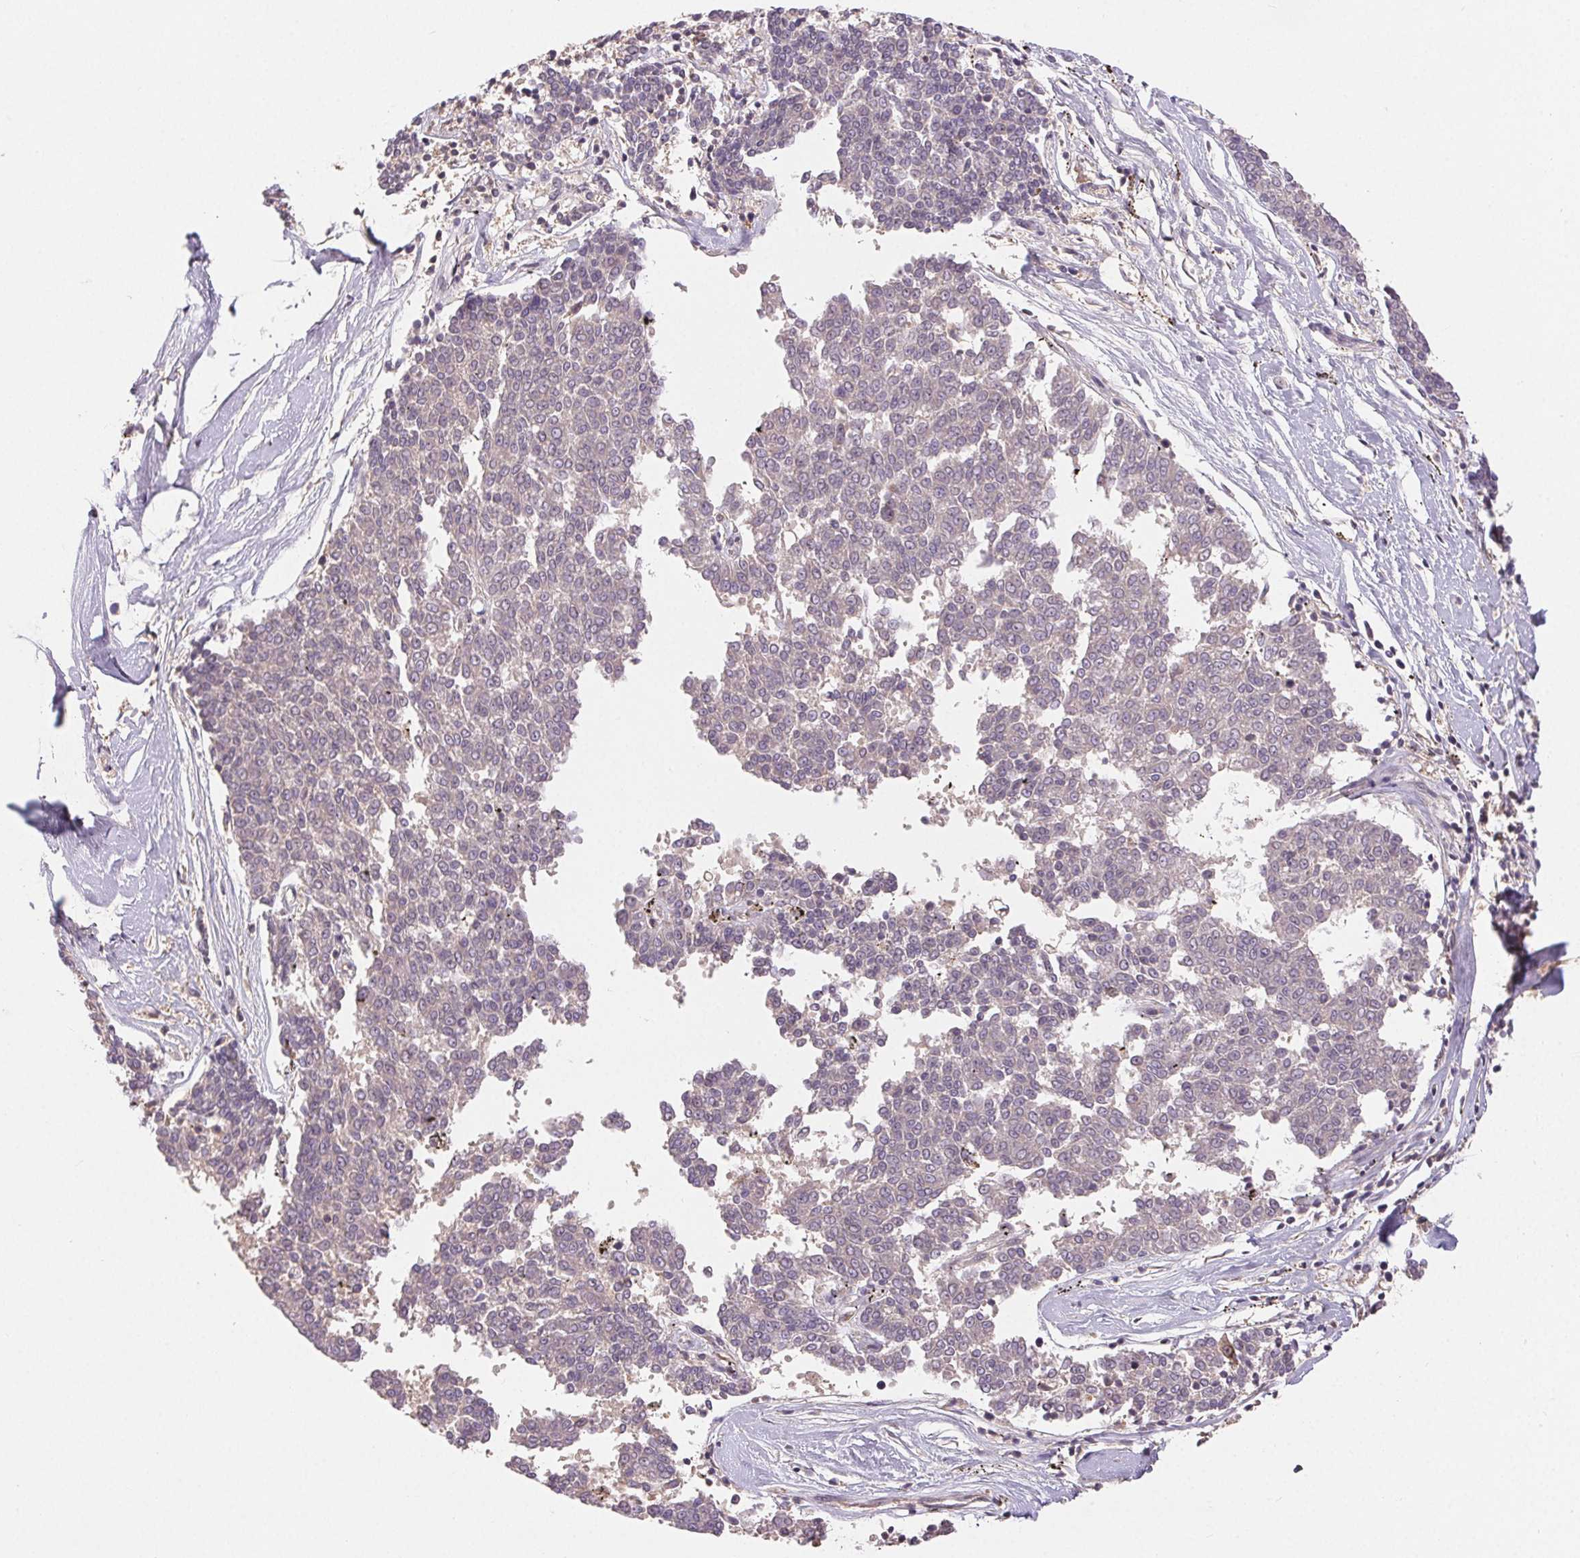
{"staining": {"intensity": "negative", "quantity": "none", "location": "none"}, "tissue": "melanoma", "cell_type": "Tumor cells", "image_type": "cancer", "snomed": [{"axis": "morphology", "description": "Malignant melanoma, NOS"}, {"axis": "topography", "description": "Skin"}], "caption": "Melanoma stained for a protein using IHC reveals no positivity tumor cells.", "gene": "MAPKAPK2", "patient": {"sex": "female", "age": 72}}